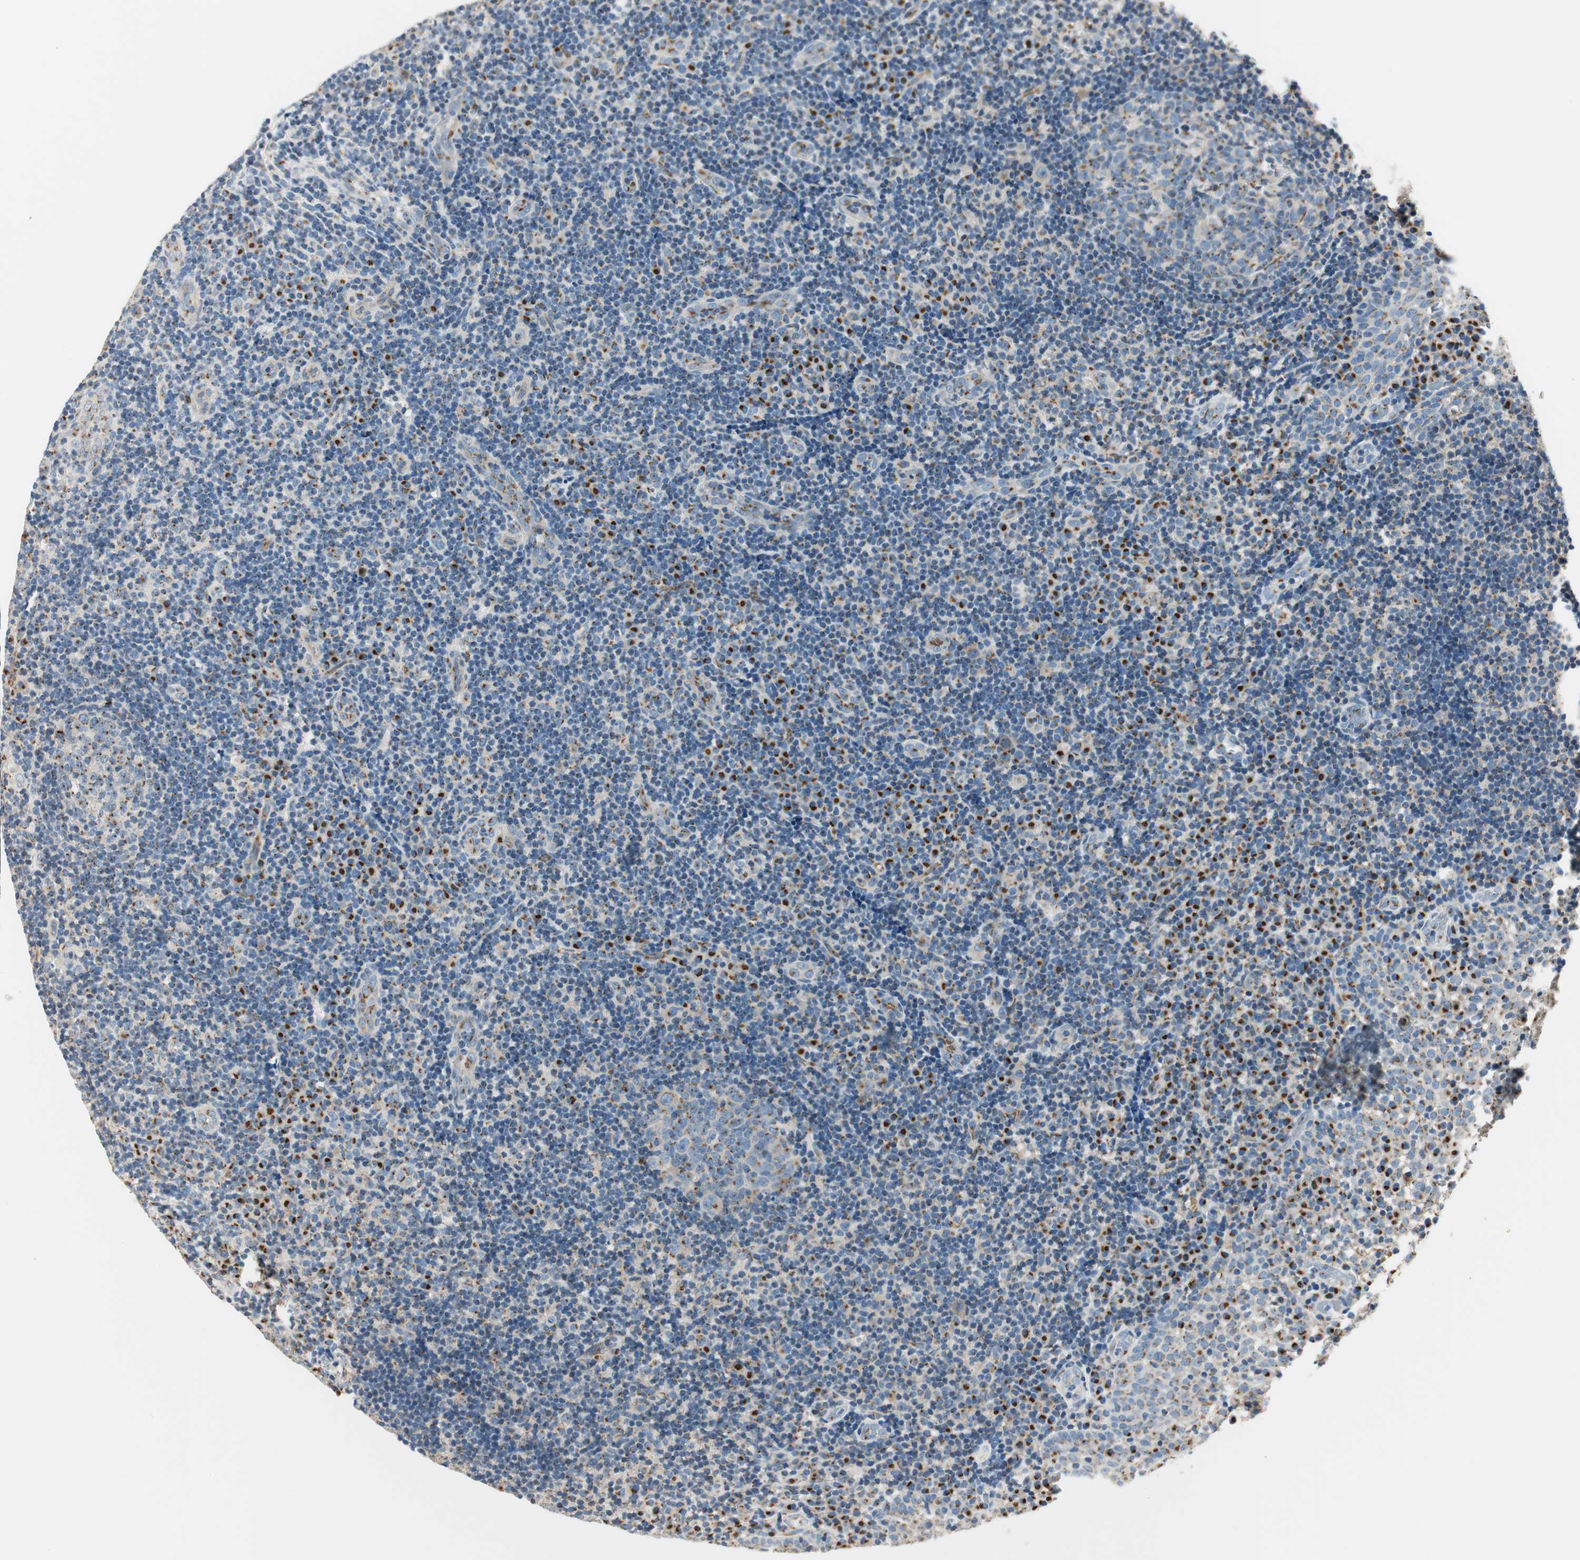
{"staining": {"intensity": "moderate", "quantity": ">75%", "location": "cytoplasmic/membranous"}, "tissue": "tonsil", "cell_type": "Germinal center cells", "image_type": "normal", "snomed": [{"axis": "morphology", "description": "Normal tissue, NOS"}, {"axis": "topography", "description": "Tonsil"}], "caption": "Normal tonsil displays moderate cytoplasmic/membranous staining in approximately >75% of germinal center cells, visualized by immunohistochemistry.", "gene": "TMF1", "patient": {"sex": "female", "age": 40}}